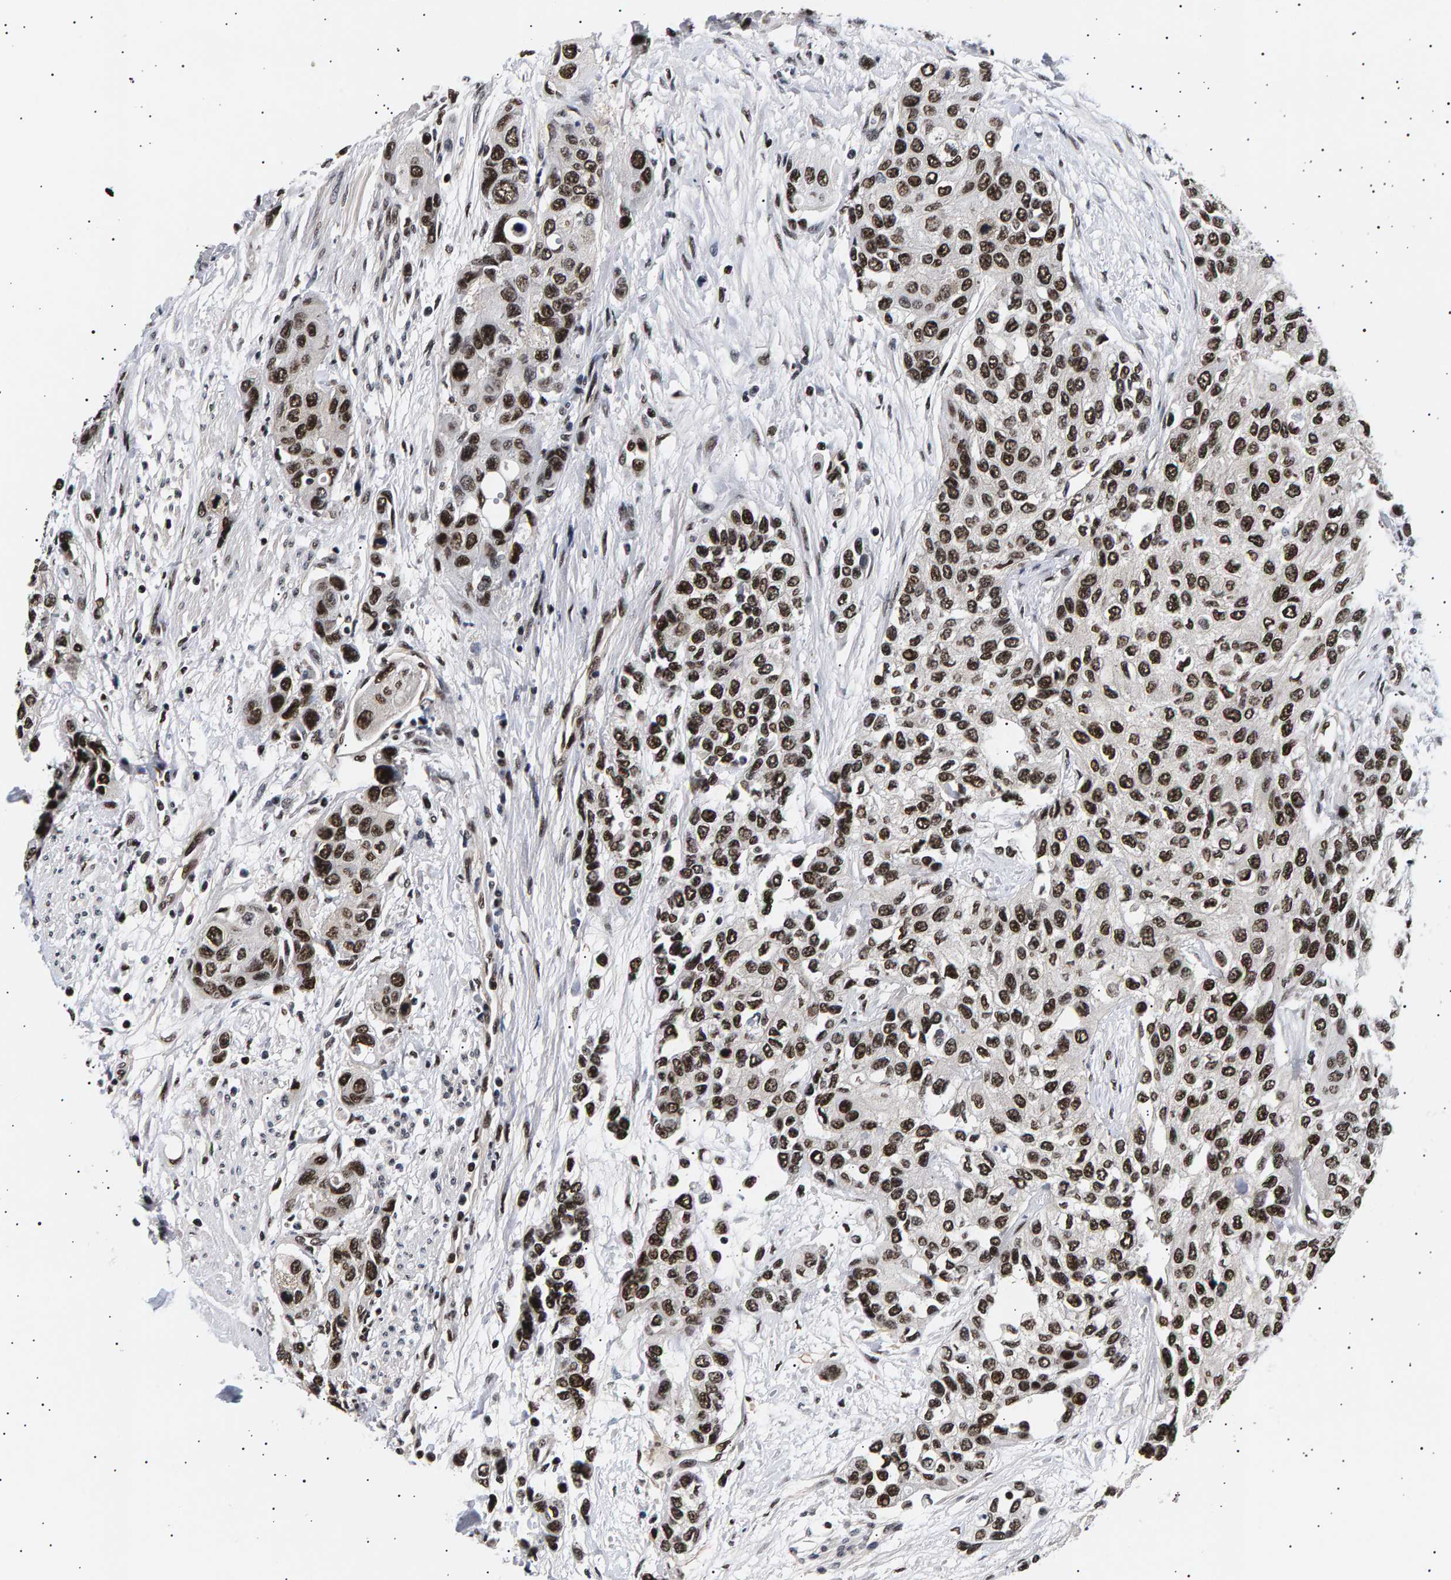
{"staining": {"intensity": "strong", "quantity": ">75%", "location": "nuclear"}, "tissue": "urothelial cancer", "cell_type": "Tumor cells", "image_type": "cancer", "snomed": [{"axis": "morphology", "description": "Urothelial carcinoma, High grade"}, {"axis": "topography", "description": "Urinary bladder"}], "caption": "About >75% of tumor cells in urothelial cancer reveal strong nuclear protein staining as visualized by brown immunohistochemical staining.", "gene": "ANKRD40", "patient": {"sex": "female", "age": 56}}